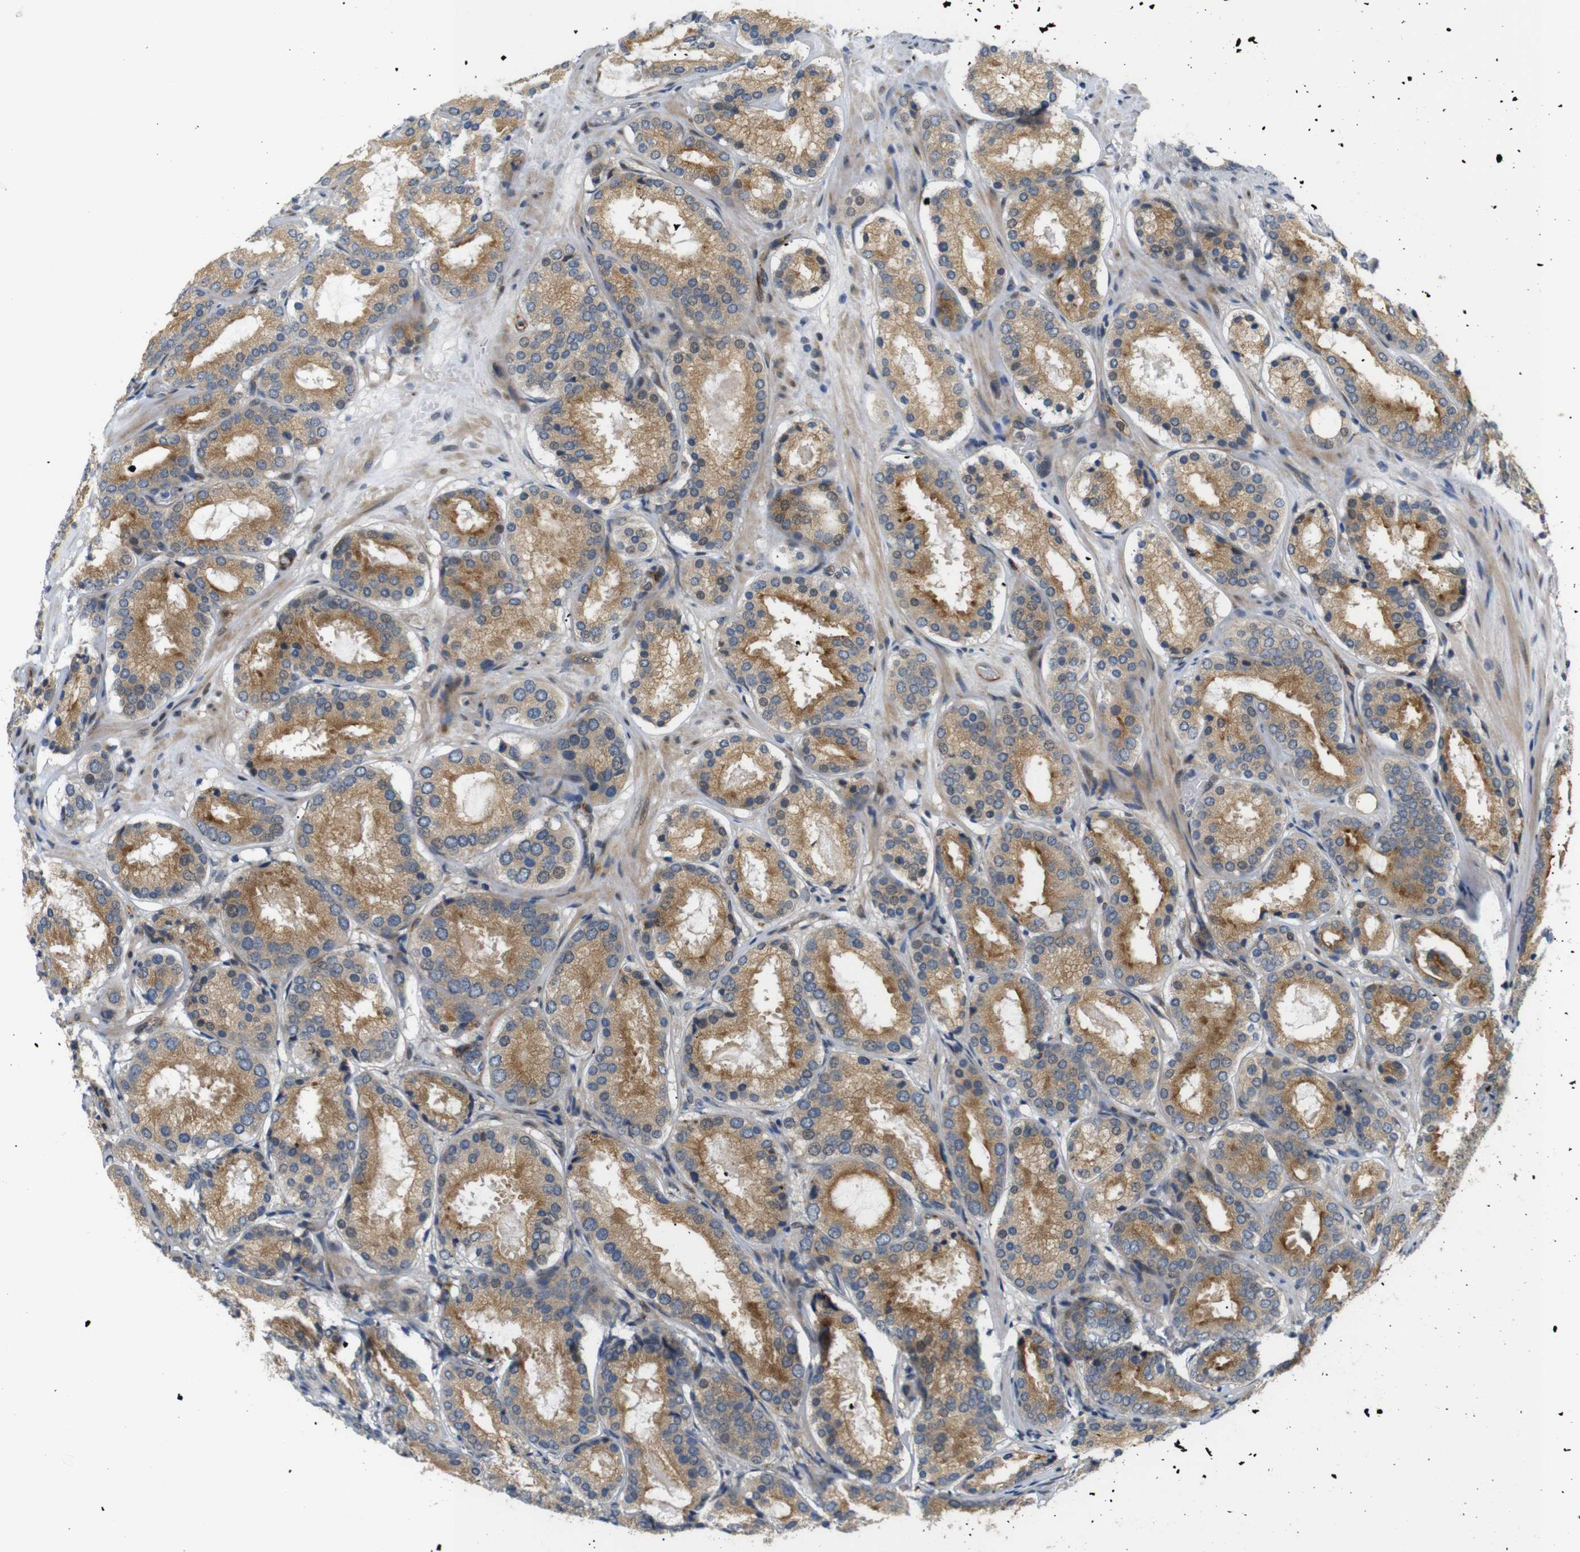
{"staining": {"intensity": "moderate", "quantity": ">75%", "location": "cytoplasmic/membranous"}, "tissue": "prostate cancer", "cell_type": "Tumor cells", "image_type": "cancer", "snomed": [{"axis": "morphology", "description": "Adenocarcinoma, Low grade"}, {"axis": "topography", "description": "Prostate"}], "caption": "IHC (DAB (3,3'-diaminobenzidine)) staining of prostate cancer (adenocarcinoma (low-grade)) reveals moderate cytoplasmic/membranous protein staining in about >75% of tumor cells.", "gene": "SYDE1", "patient": {"sex": "male", "age": 69}}